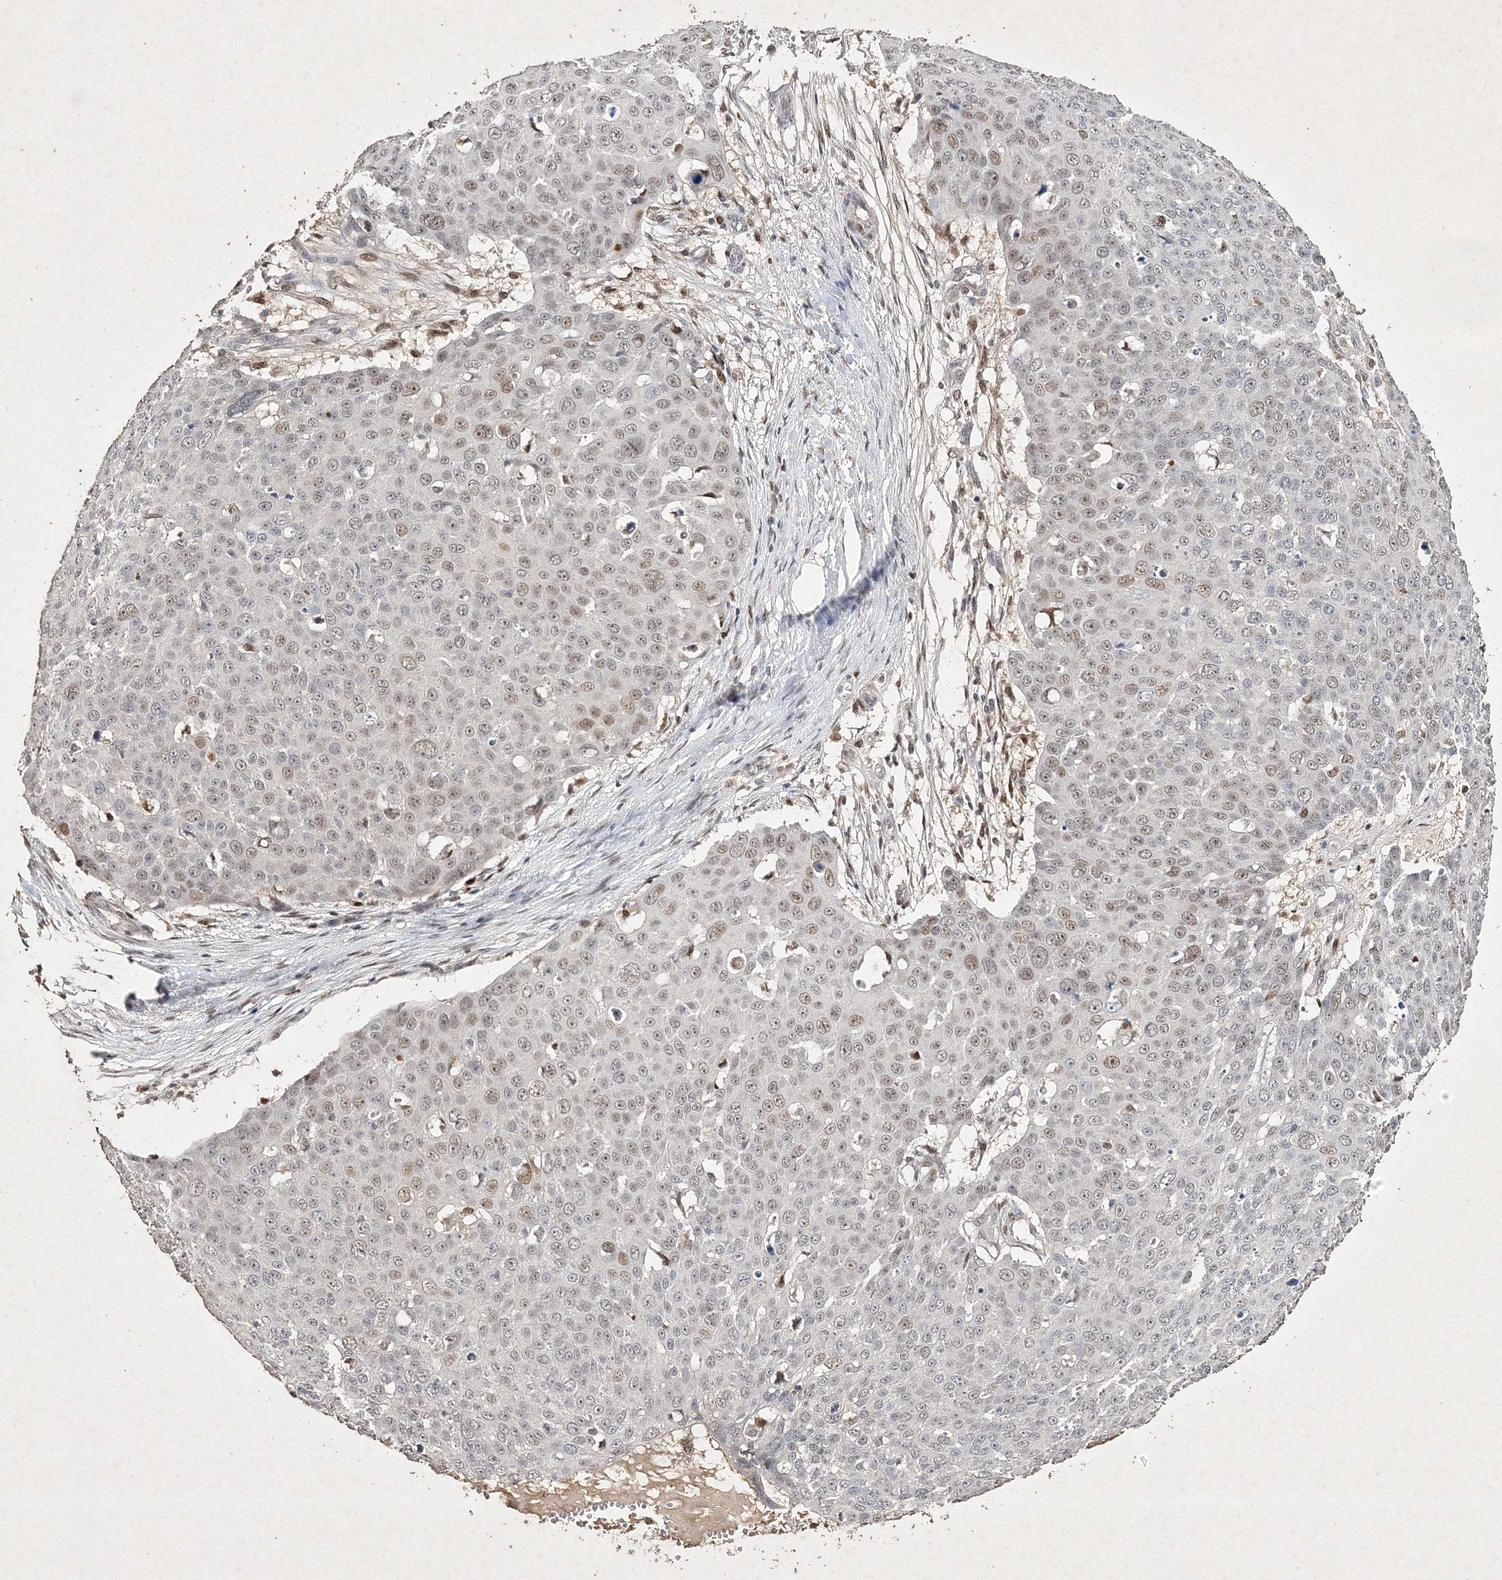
{"staining": {"intensity": "moderate", "quantity": "<25%", "location": "nuclear"}, "tissue": "skin cancer", "cell_type": "Tumor cells", "image_type": "cancer", "snomed": [{"axis": "morphology", "description": "Squamous cell carcinoma, NOS"}, {"axis": "topography", "description": "Skin"}], "caption": "Immunohistochemical staining of human skin cancer (squamous cell carcinoma) exhibits low levels of moderate nuclear protein expression in approximately <25% of tumor cells. (DAB (3,3'-diaminobenzidine) = brown stain, brightfield microscopy at high magnification).", "gene": "C3orf38", "patient": {"sex": "male", "age": 71}}